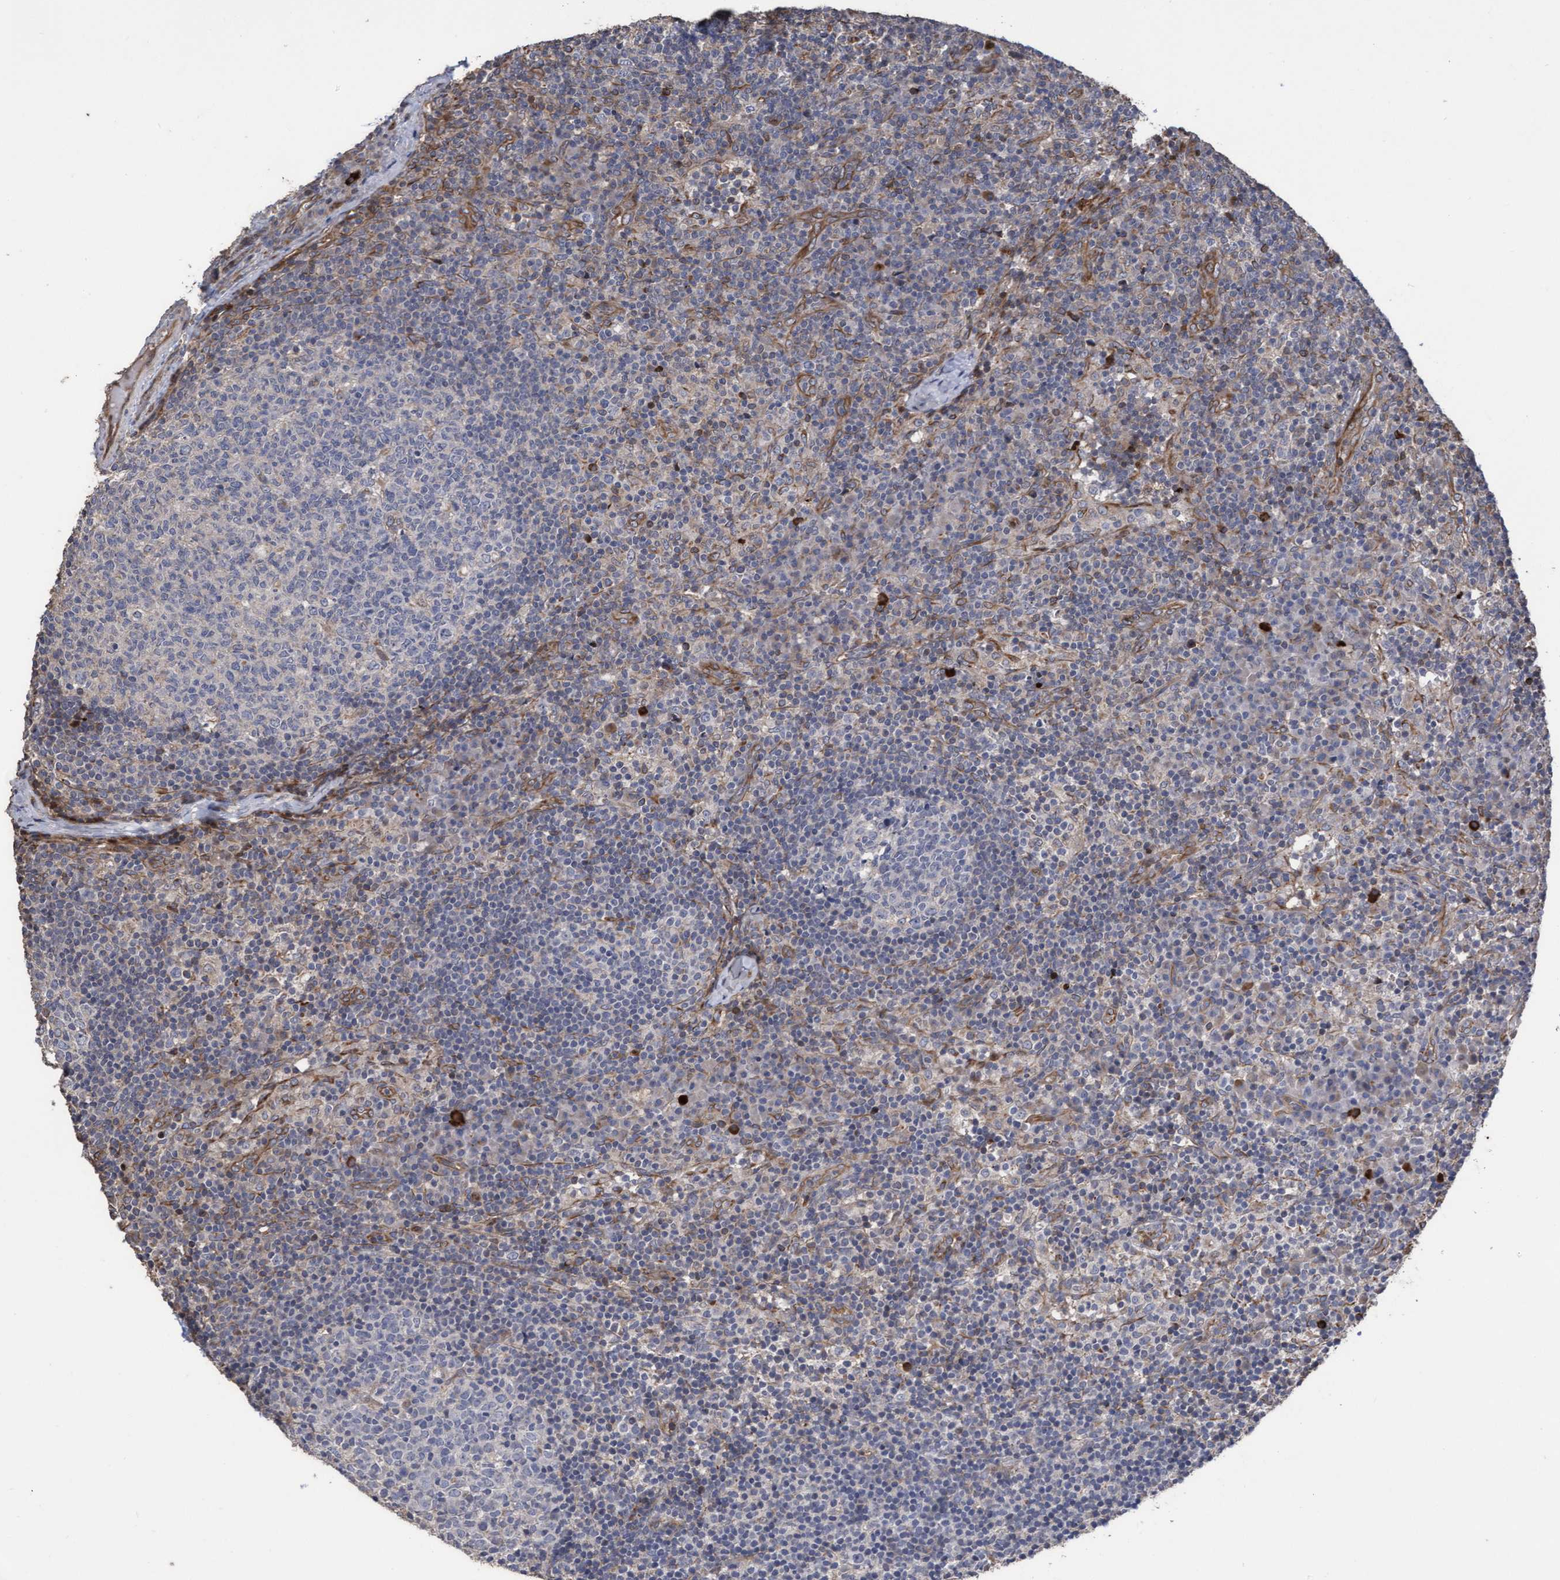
{"staining": {"intensity": "negative", "quantity": "none", "location": "none"}, "tissue": "lymph node", "cell_type": "Germinal center cells", "image_type": "normal", "snomed": [{"axis": "morphology", "description": "Normal tissue, NOS"}, {"axis": "morphology", "description": "Inflammation, NOS"}, {"axis": "topography", "description": "Lymph node"}], "caption": "A micrograph of lymph node stained for a protein exhibits no brown staining in germinal center cells. (DAB immunohistochemistry with hematoxylin counter stain).", "gene": "KRT24", "patient": {"sex": "male", "age": 55}}